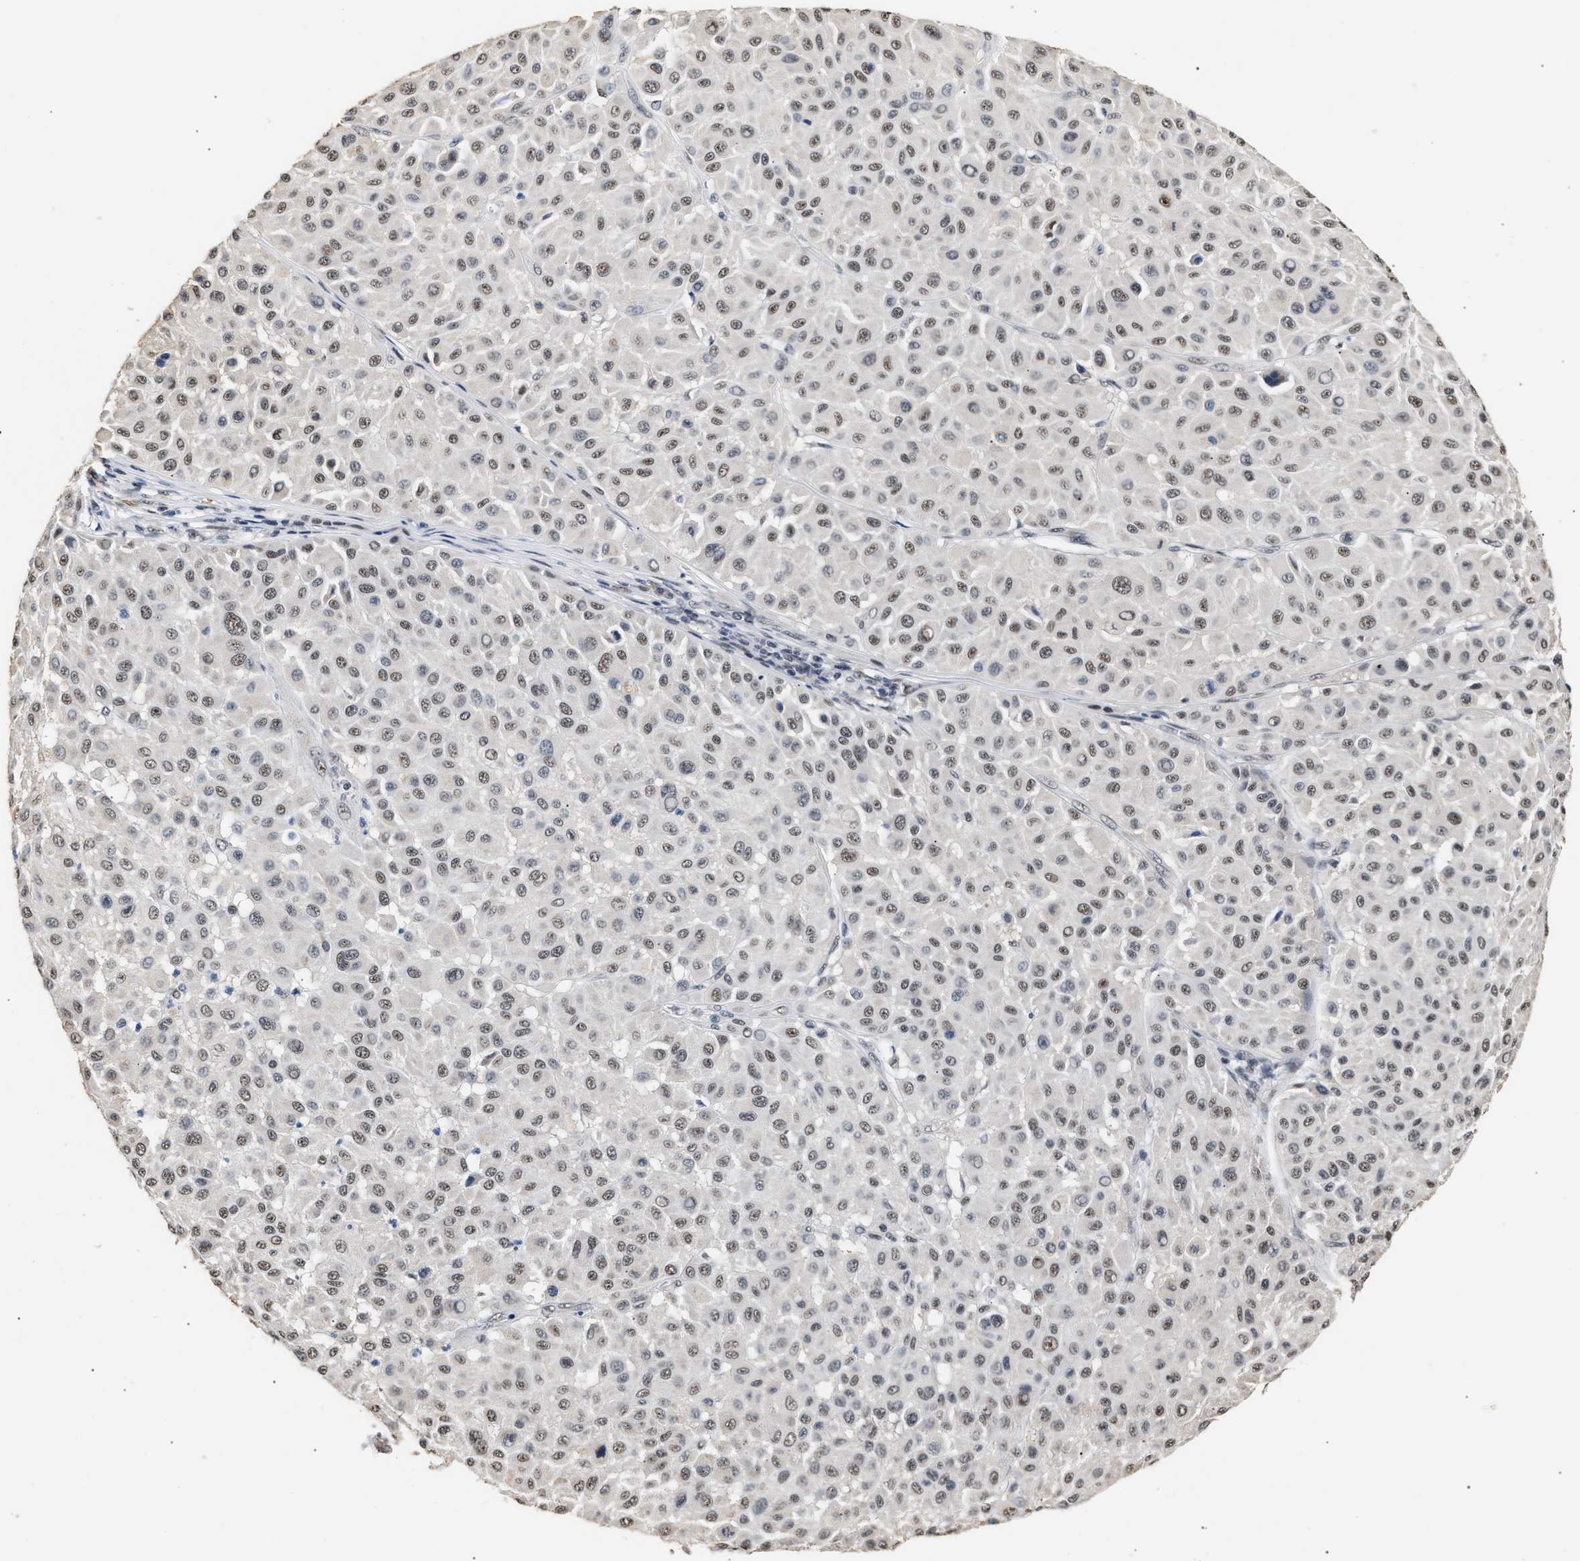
{"staining": {"intensity": "weak", "quantity": ">75%", "location": "nuclear"}, "tissue": "melanoma", "cell_type": "Tumor cells", "image_type": "cancer", "snomed": [{"axis": "morphology", "description": "Malignant melanoma, Metastatic site"}, {"axis": "topography", "description": "Soft tissue"}], "caption": "Malignant melanoma (metastatic site) stained with immunohistochemistry (IHC) demonstrates weak nuclear positivity in approximately >75% of tumor cells. (DAB (3,3'-diaminobenzidine) IHC, brown staining for protein, blue staining for nuclei).", "gene": "THOC1", "patient": {"sex": "male", "age": 41}}